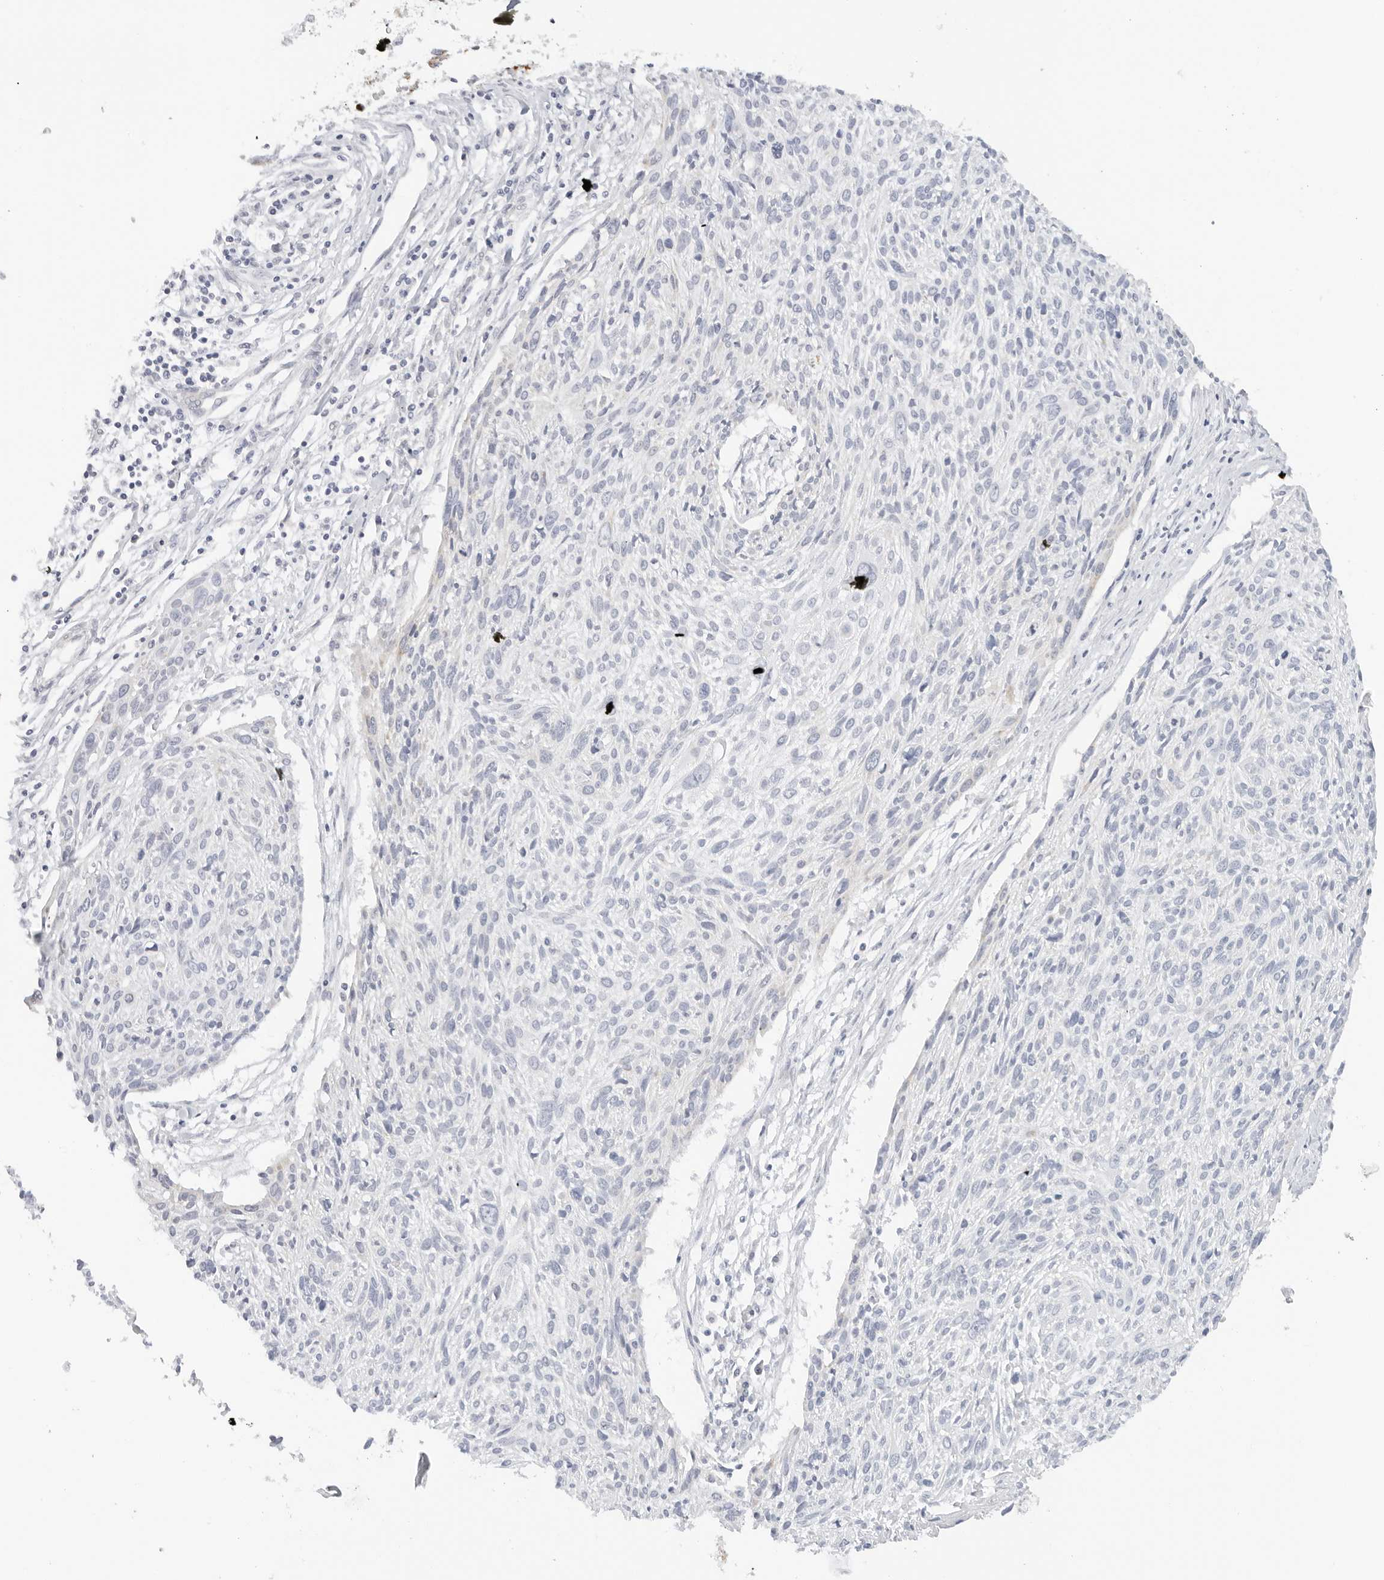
{"staining": {"intensity": "negative", "quantity": "none", "location": "none"}, "tissue": "cervical cancer", "cell_type": "Tumor cells", "image_type": "cancer", "snomed": [{"axis": "morphology", "description": "Squamous cell carcinoma, NOS"}, {"axis": "topography", "description": "Cervix"}], "caption": "Cervical squamous cell carcinoma was stained to show a protein in brown. There is no significant staining in tumor cells.", "gene": "RC3H1", "patient": {"sex": "female", "age": 51}}